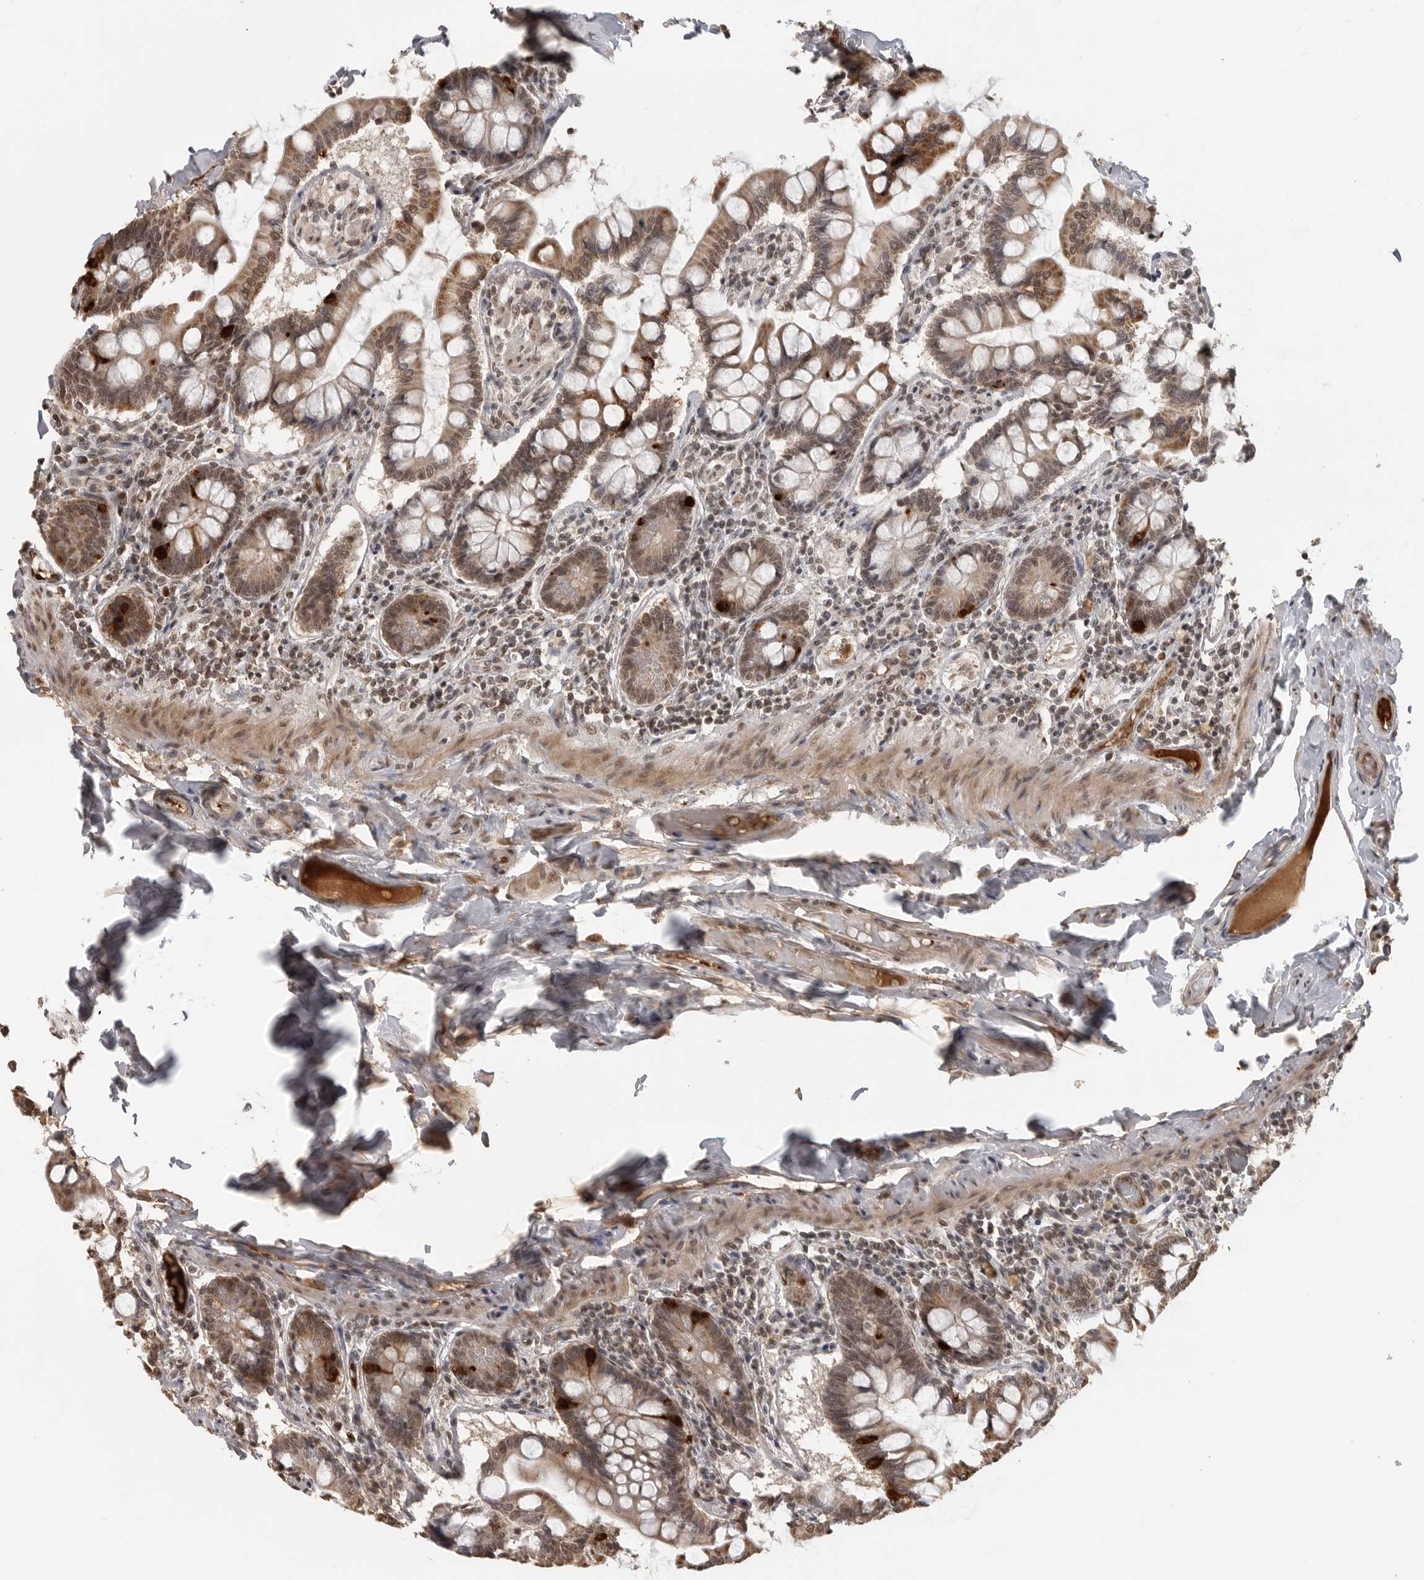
{"staining": {"intensity": "moderate", "quantity": ">75%", "location": "cytoplasmic/membranous,nuclear"}, "tissue": "small intestine", "cell_type": "Glandular cells", "image_type": "normal", "snomed": [{"axis": "morphology", "description": "Normal tissue, NOS"}, {"axis": "topography", "description": "Small intestine"}], "caption": "High-power microscopy captured an IHC histopathology image of benign small intestine, revealing moderate cytoplasmic/membranous,nuclear expression in approximately >75% of glandular cells.", "gene": "CLOCK", "patient": {"sex": "male", "age": 41}}